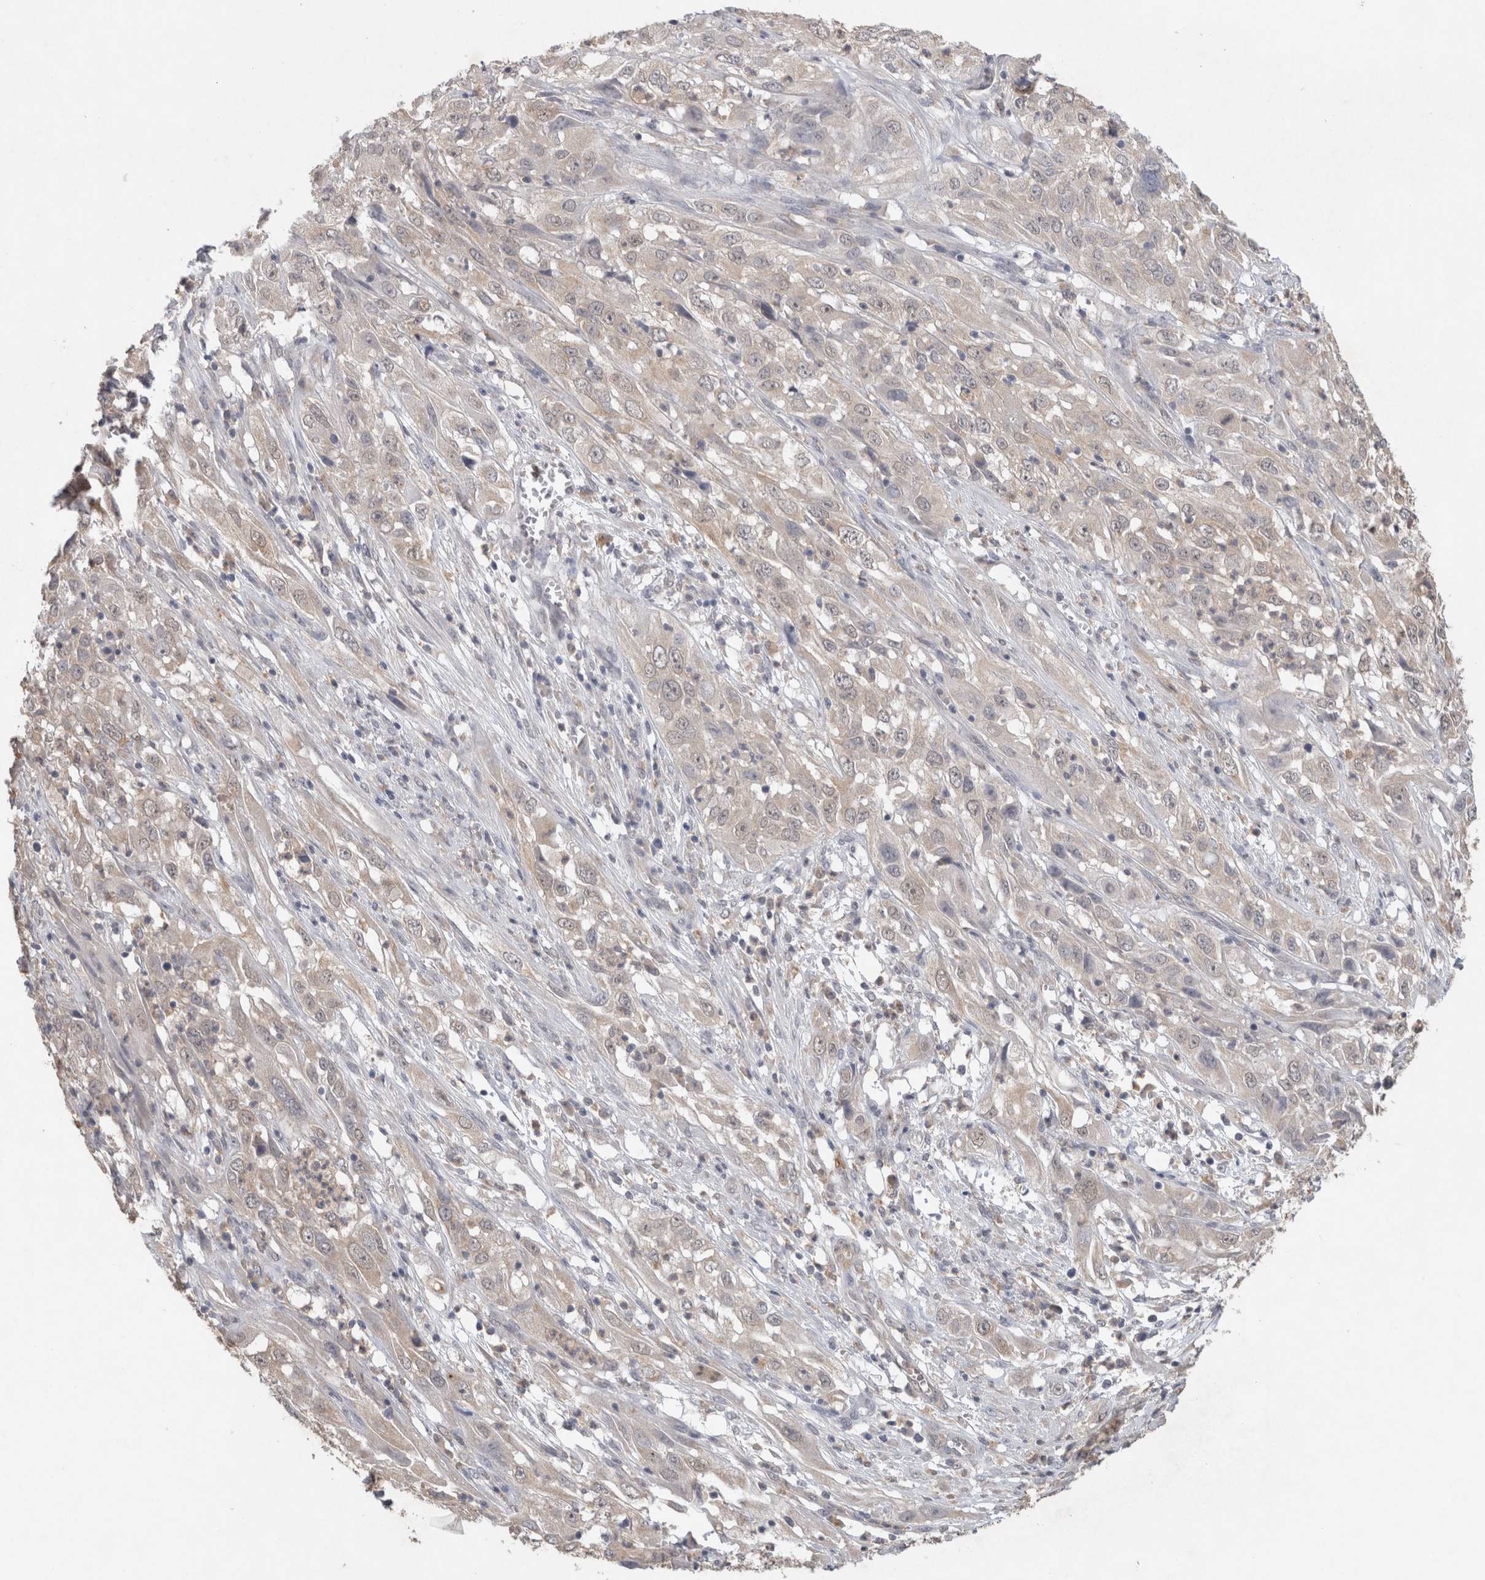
{"staining": {"intensity": "weak", "quantity": "<25%", "location": "cytoplasmic/membranous"}, "tissue": "cervical cancer", "cell_type": "Tumor cells", "image_type": "cancer", "snomed": [{"axis": "morphology", "description": "Squamous cell carcinoma, NOS"}, {"axis": "topography", "description": "Cervix"}], "caption": "Immunohistochemistry micrograph of human cervical squamous cell carcinoma stained for a protein (brown), which displays no expression in tumor cells.", "gene": "RAB14", "patient": {"sex": "female", "age": 32}}